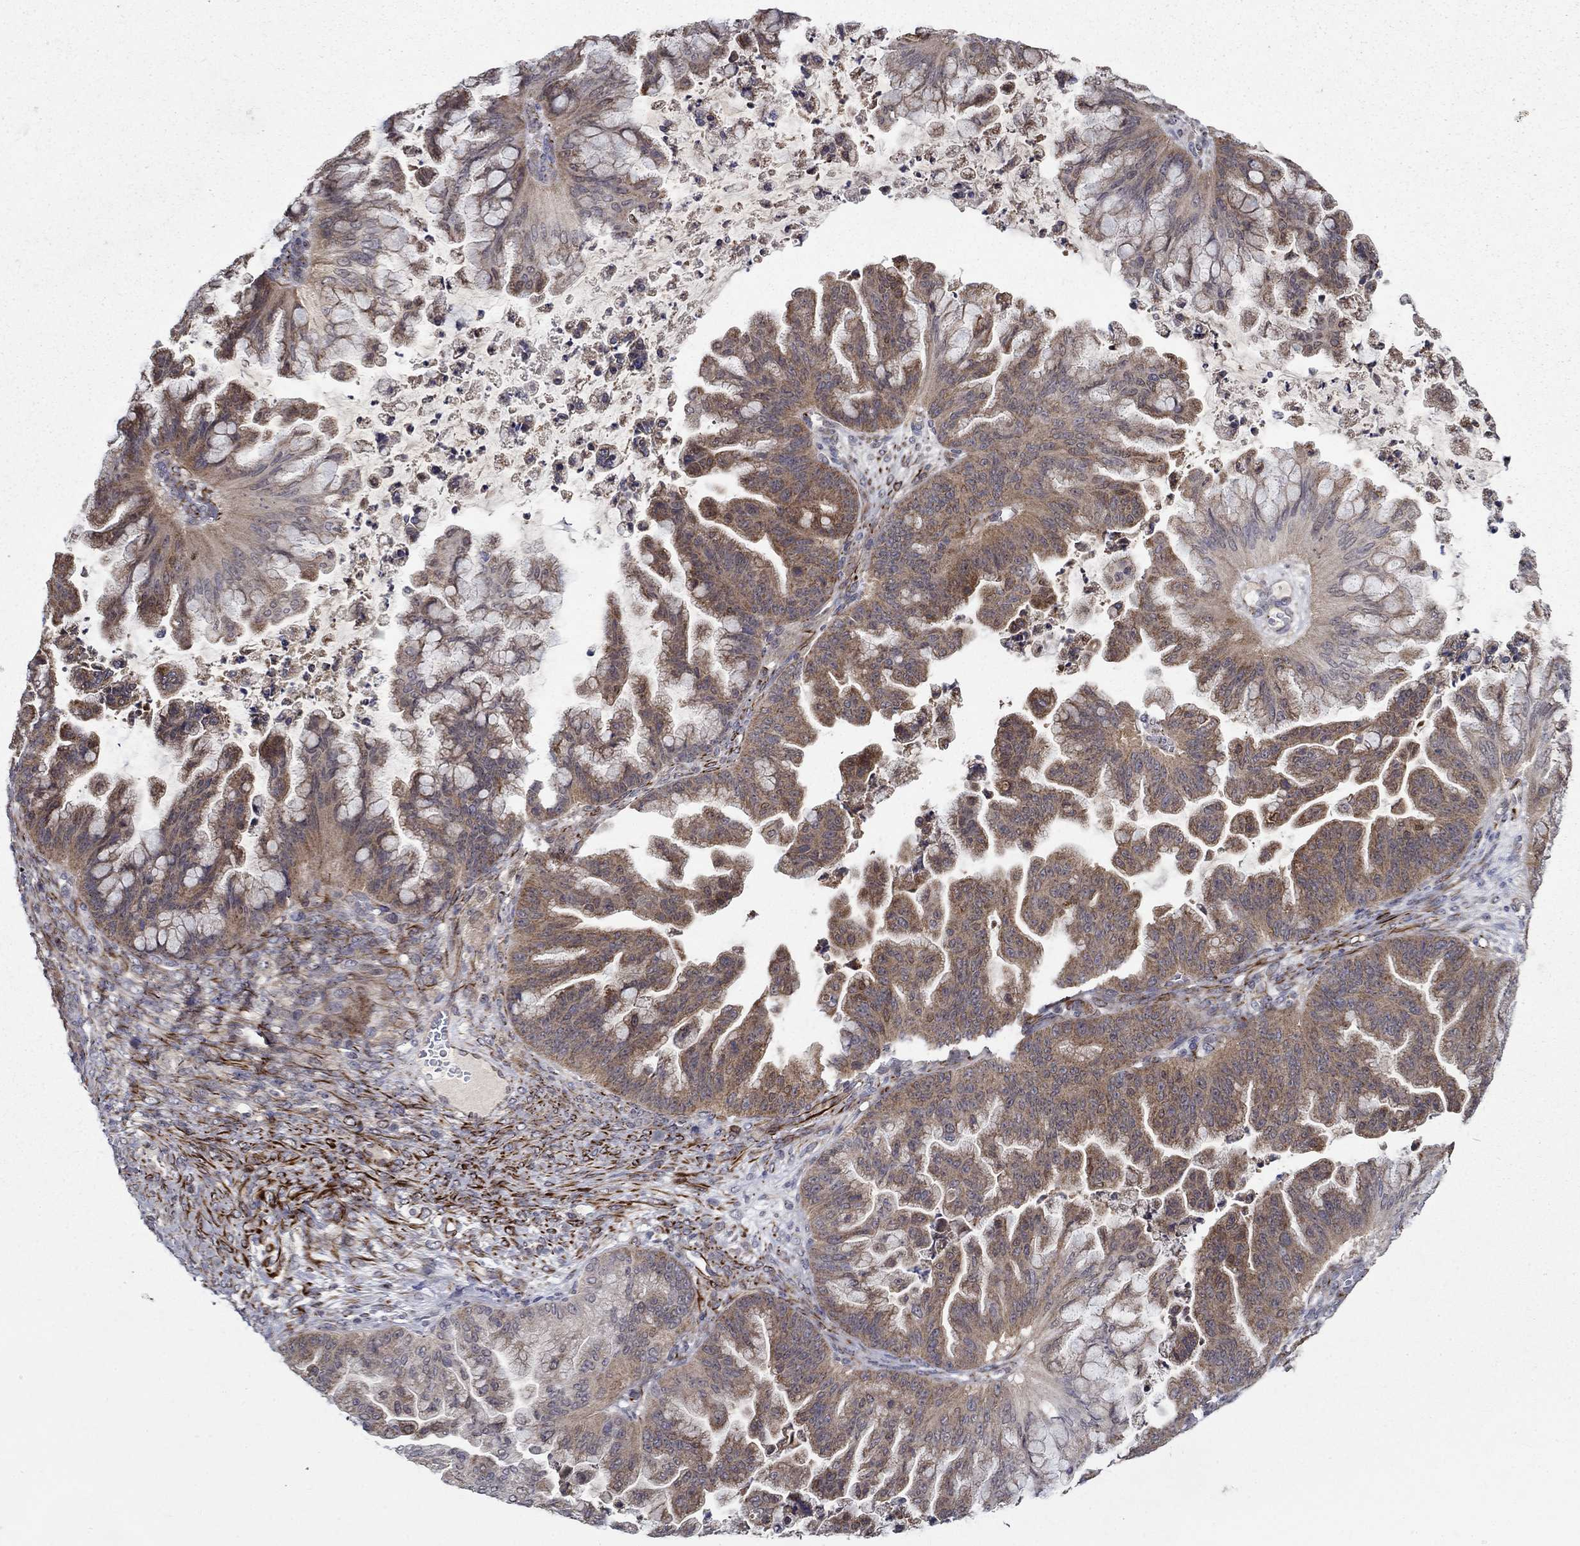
{"staining": {"intensity": "moderate", "quantity": "25%-75%", "location": "cytoplasmic/membranous"}, "tissue": "ovarian cancer", "cell_type": "Tumor cells", "image_type": "cancer", "snomed": [{"axis": "morphology", "description": "Cystadenocarcinoma, mucinous, NOS"}, {"axis": "topography", "description": "Ovary"}], "caption": "Mucinous cystadenocarcinoma (ovarian) tissue demonstrates moderate cytoplasmic/membranous expression in approximately 25%-75% of tumor cells", "gene": "LACTB2", "patient": {"sex": "female", "age": 67}}